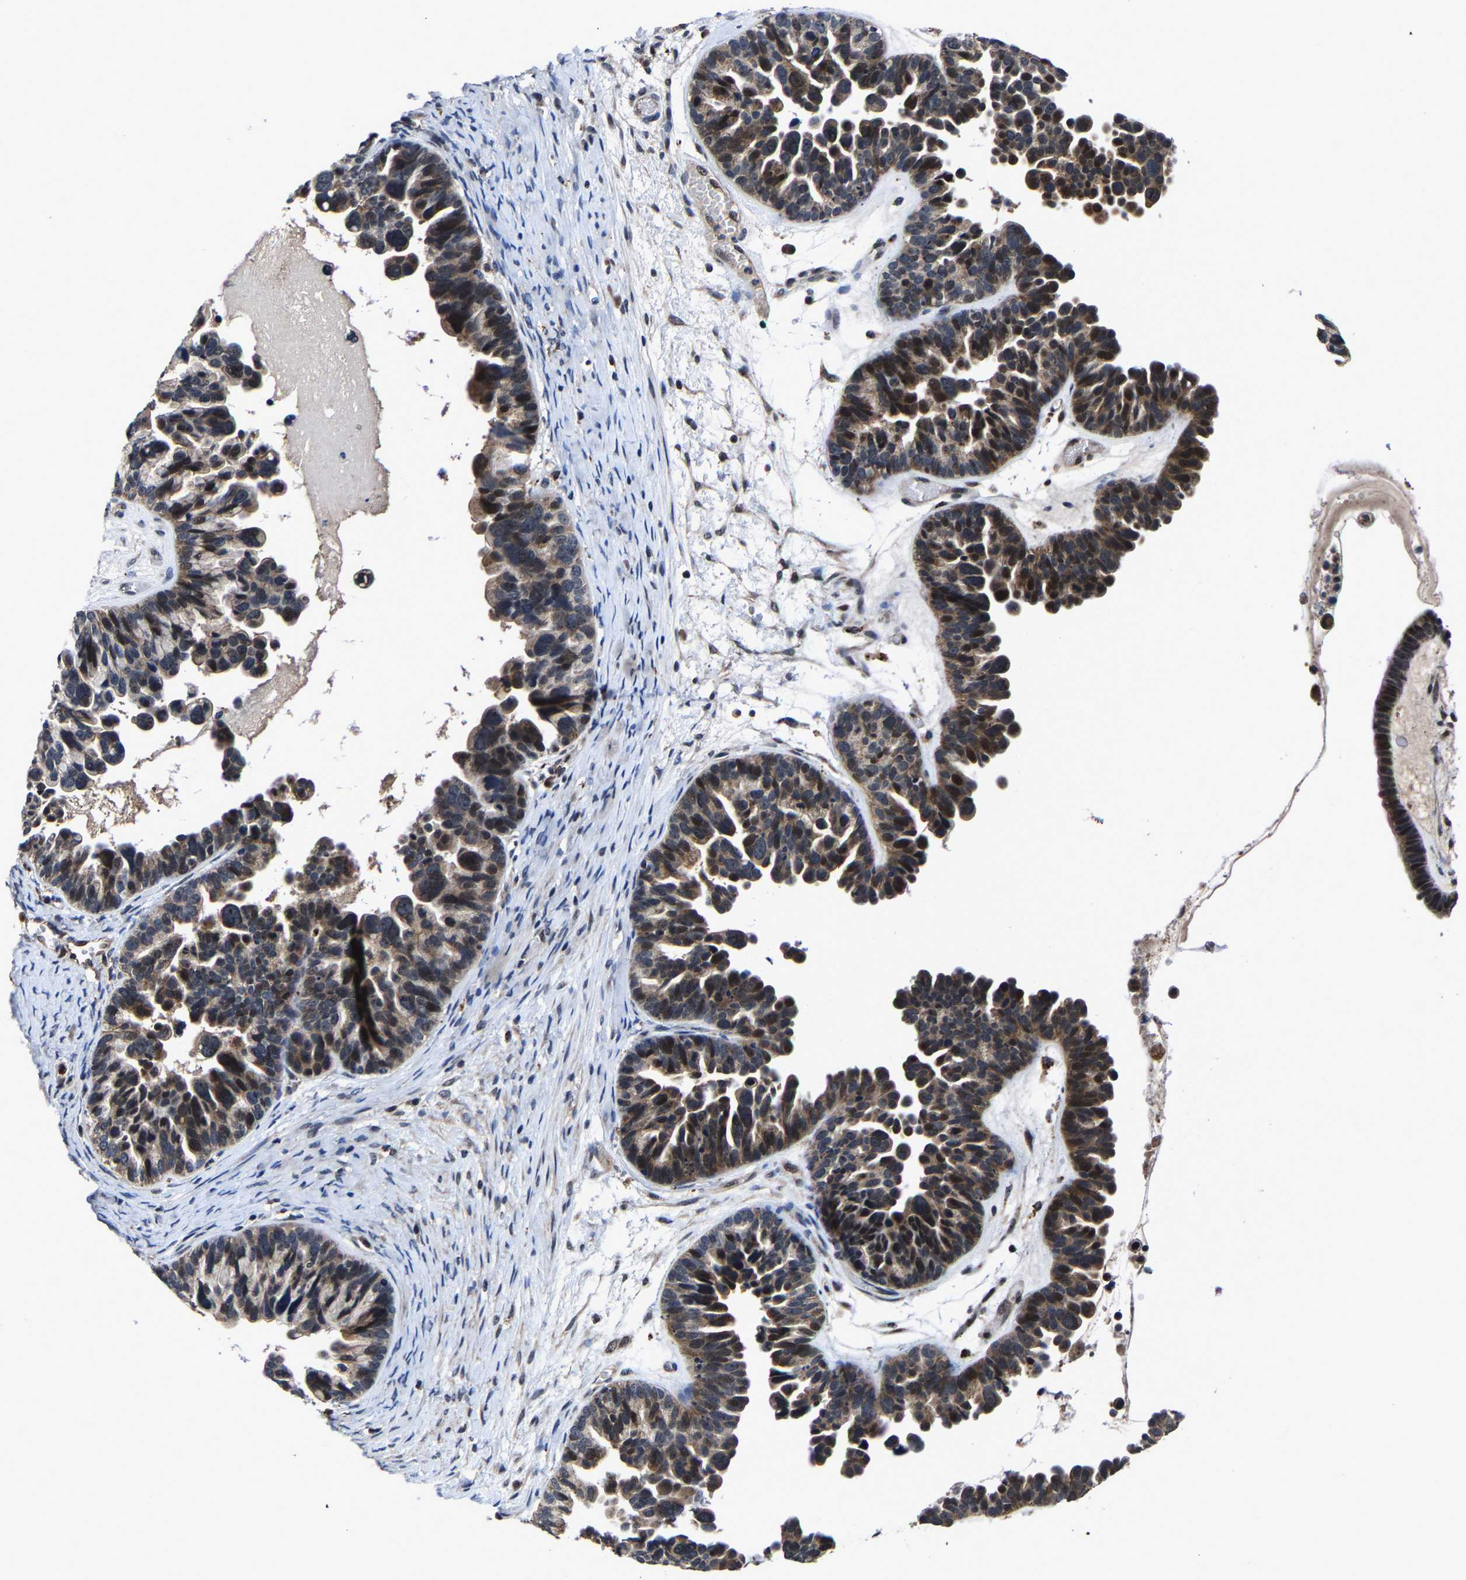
{"staining": {"intensity": "moderate", "quantity": ">75%", "location": "cytoplasmic/membranous"}, "tissue": "ovarian cancer", "cell_type": "Tumor cells", "image_type": "cancer", "snomed": [{"axis": "morphology", "description": "Cystadenocarcinoma, serous, NOS"}, {"axis": "topography", "description": "Ovary"}], "caption": "A micrograph of serous cystadenocarcinoma (ovarian) stained for a protein demonstrates moderate cytoplasmic/membranous brown staining in tumor cells. (IHC, brightfield microscopy, high magnification).", "gene": "ZCCHC7", "patient": {"sex": "female", "age": 56}}